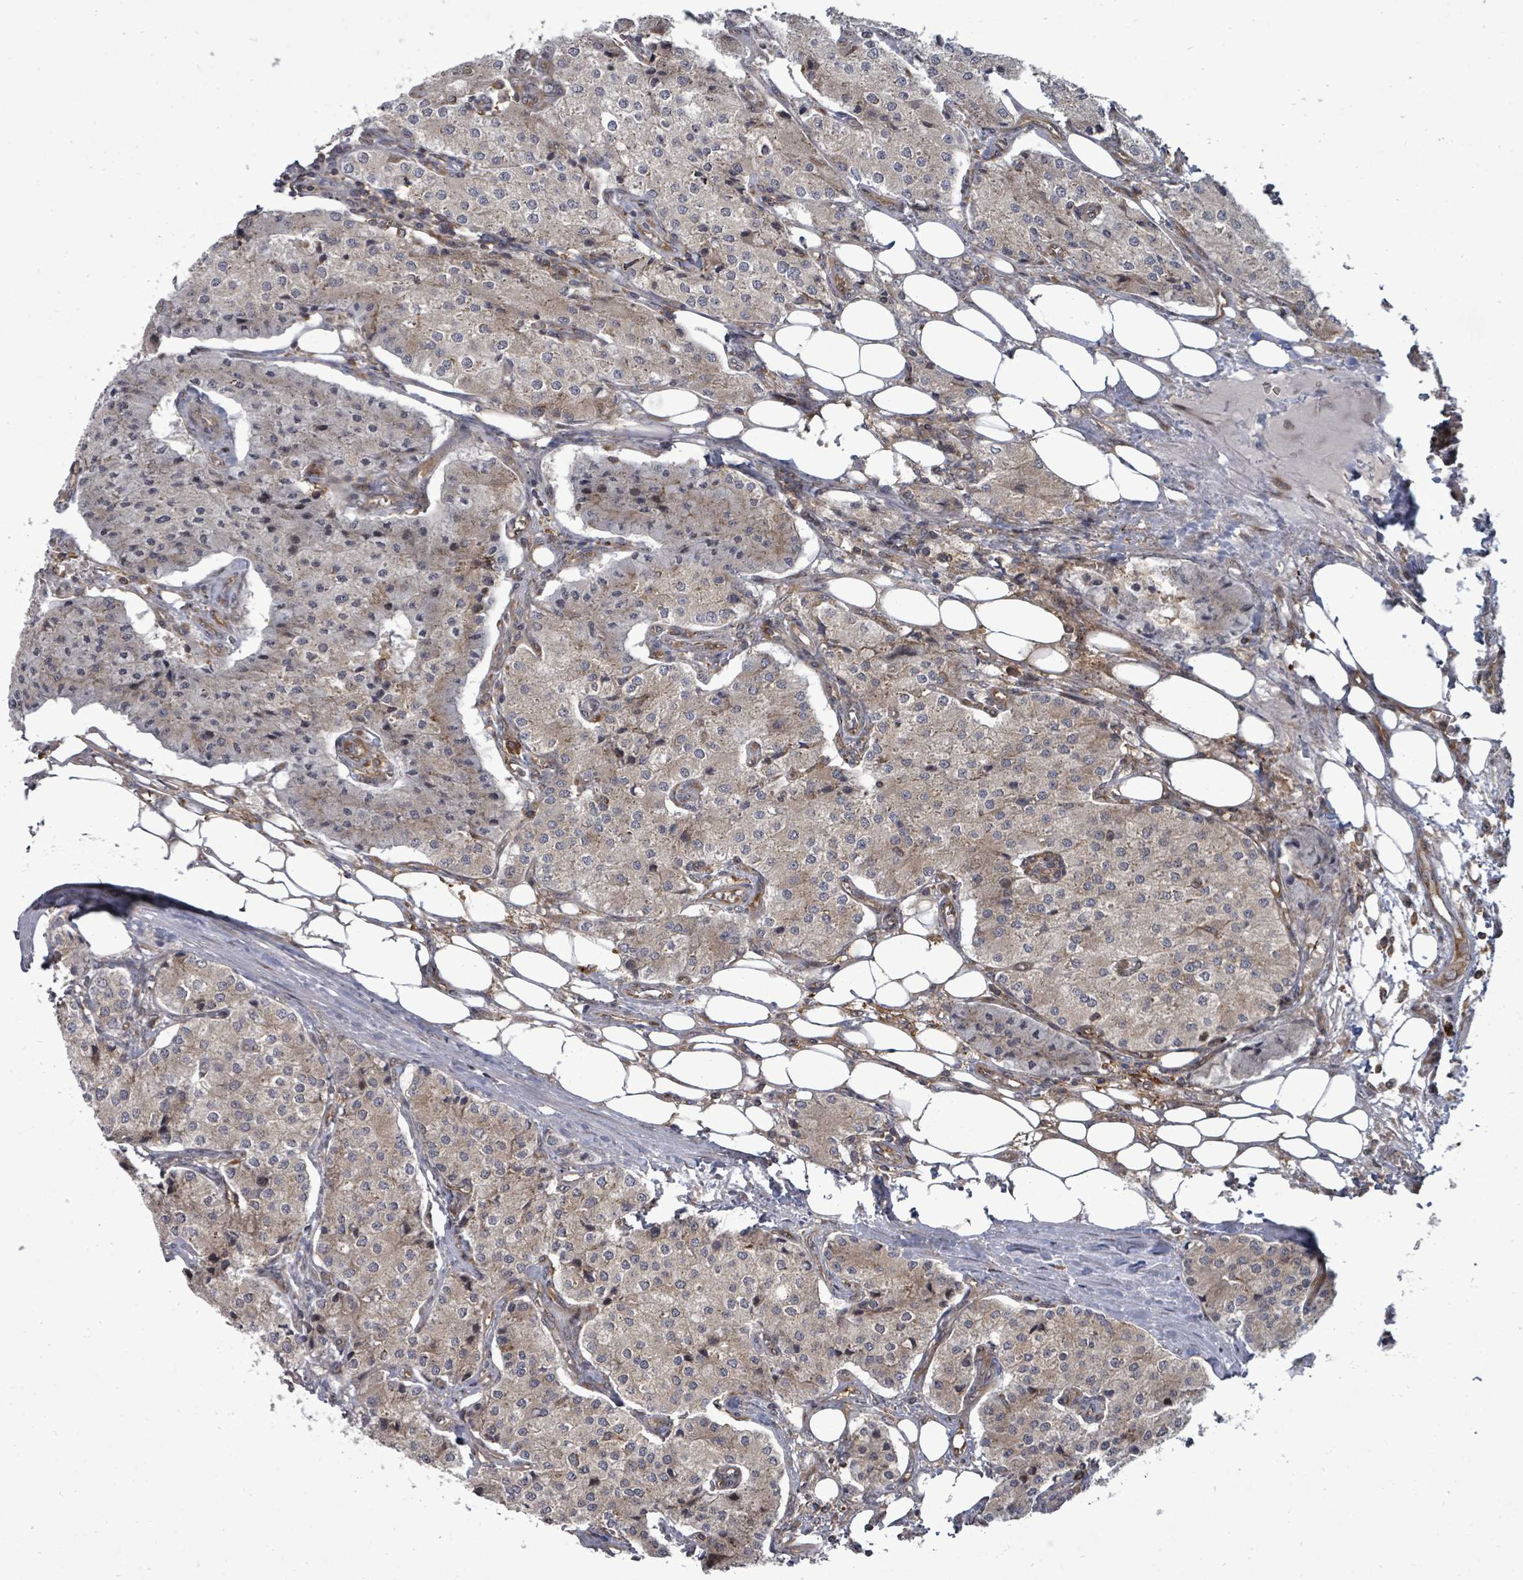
{"staining": {"intensity": "weak", "quantity": "25%-75%", "location": "cytoplasmic/membranous"}, "tissue": "carcinoid", "cell_type": "Tumor cells", "image_type": "cancer", "snomed": [{"axis": "morphology", "description": "Carcinoid, malignant, NOS"}, {"axis": "topography", "description": "Colon"}], "caption": "This photomicrograph reveals immunohistochemistry staining of carcinoid, with low weak cytoplasmic/membranous expression in approximately 25%-75% of tumor cells.", "gene": "EIF3C", "patient": {"sex": "female", "age": 52}}